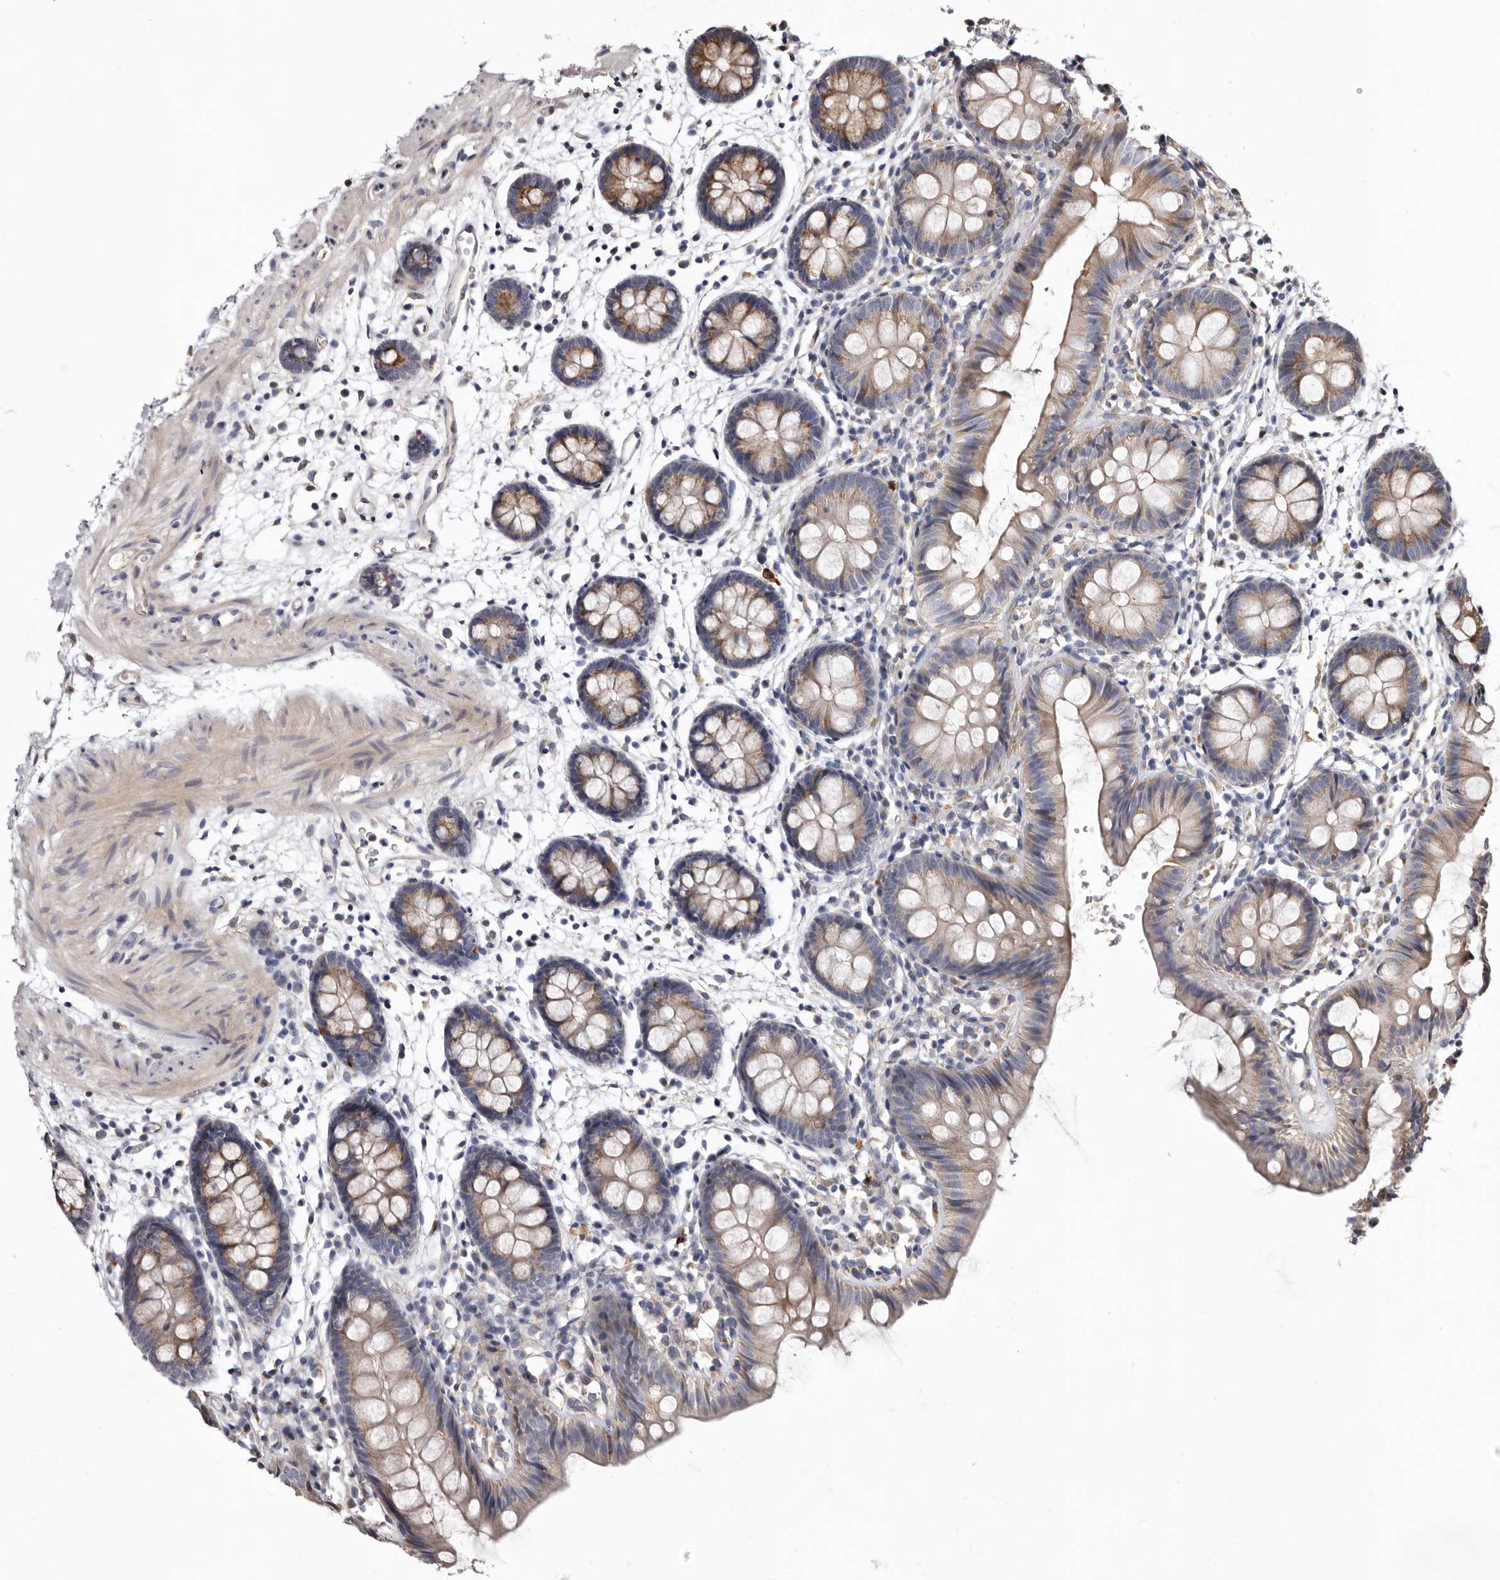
{"staining": {"intensity": "weak", "quantity": "25%-75%", "location": "cytoplasmic/membranous"}, "tissue": "colon", "cell_type": "Endothelial cells", "image_type": "normal", "snomed": [{"axis": "morphology", "description": "Normal tissue, NOS"}, {"axis": "topography", "description": "Colon"}], "caption": "Unremarkable colon shows weak cytoplasmic/membranous positivity in approximately 25%-75% of endothelial cells, visualized by immunohistochemistry.", "gene": "ASIC5", "patient": {"sex": "male", "age": 56}}